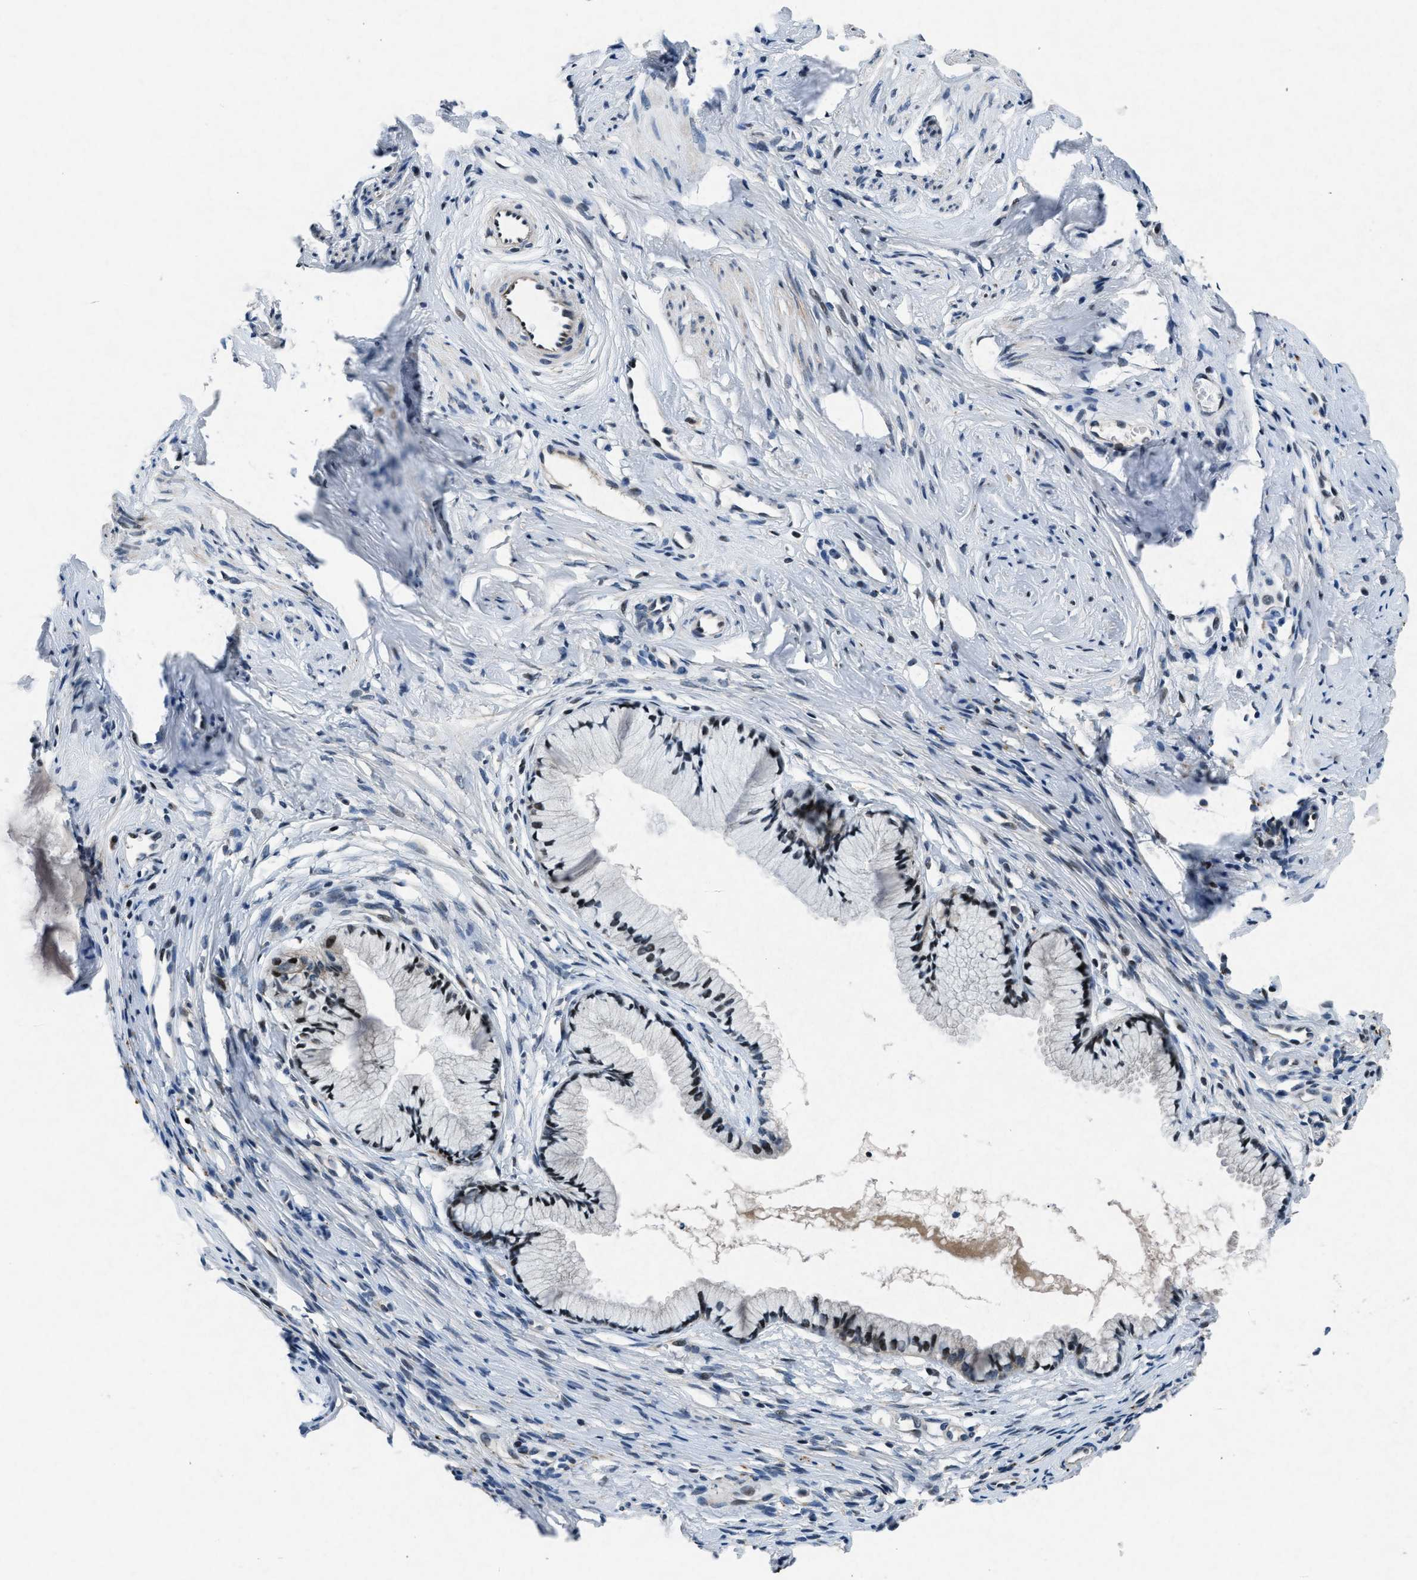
{"staining": {"intensity": "moderate", "quantity": ">75%", "location": "nuclear"}, "tissue": "cervix", "cell_type": "Glandular cells", "image_type": "normal", "snomed": [{"axis": "morphology", "description": "Normal tissue, NOS"}, {"axis": "topography", "description": "Cervix"}], "caption": "Immunohistochemical staining of benign human cervix exhibits >75% levels of moderate nuclear protein staining in approximately >75% of glandular cells. The protein of interest is stained brown, and the nuclei are stained in blue (DAB IHC with brightfield microscopy, high magnification).", "gene": "PHLDA1", "patient": {"sex": "female", "age": 77}}